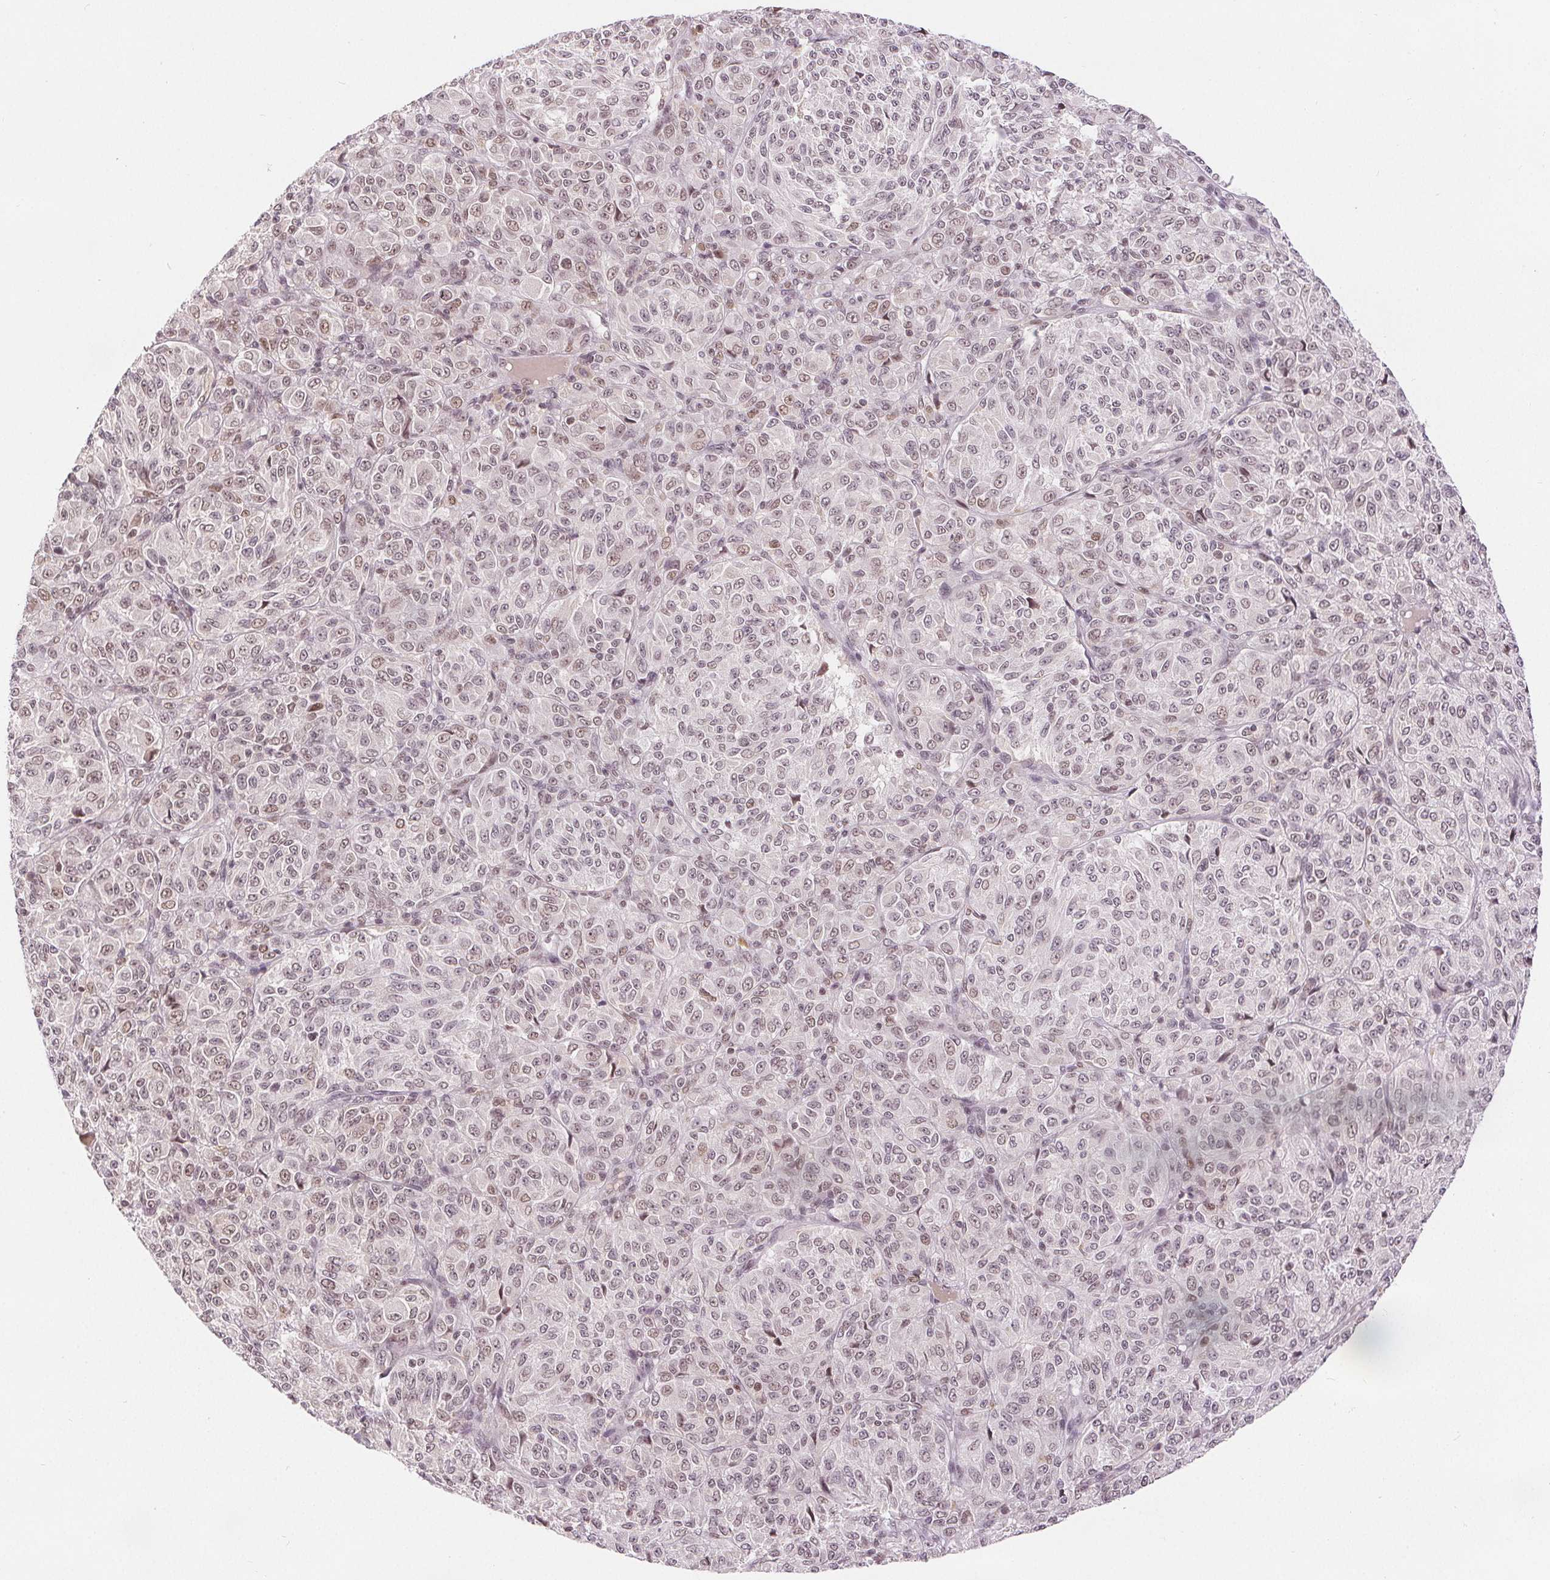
{"staining": {"intensity": "weak", "quantity": "25%-75%", "location": "nuclear"}, "tissue": "melanoma", "cell_type": "Tumor cells", "image_type": "cancer", "snomed": [{"axis": "morphology", "description": "Malignant melanoma, Metastatic site"}, {"axis": "topography", "description": "Brain"}], "caption": "Malignant melanoma (metastatic site) stained with a brown dye displays weak nuclear positive staining in about 25%-75% of tumor cells.", "gene": "DEK", "patient": {"sex": "female", "age": 56}}